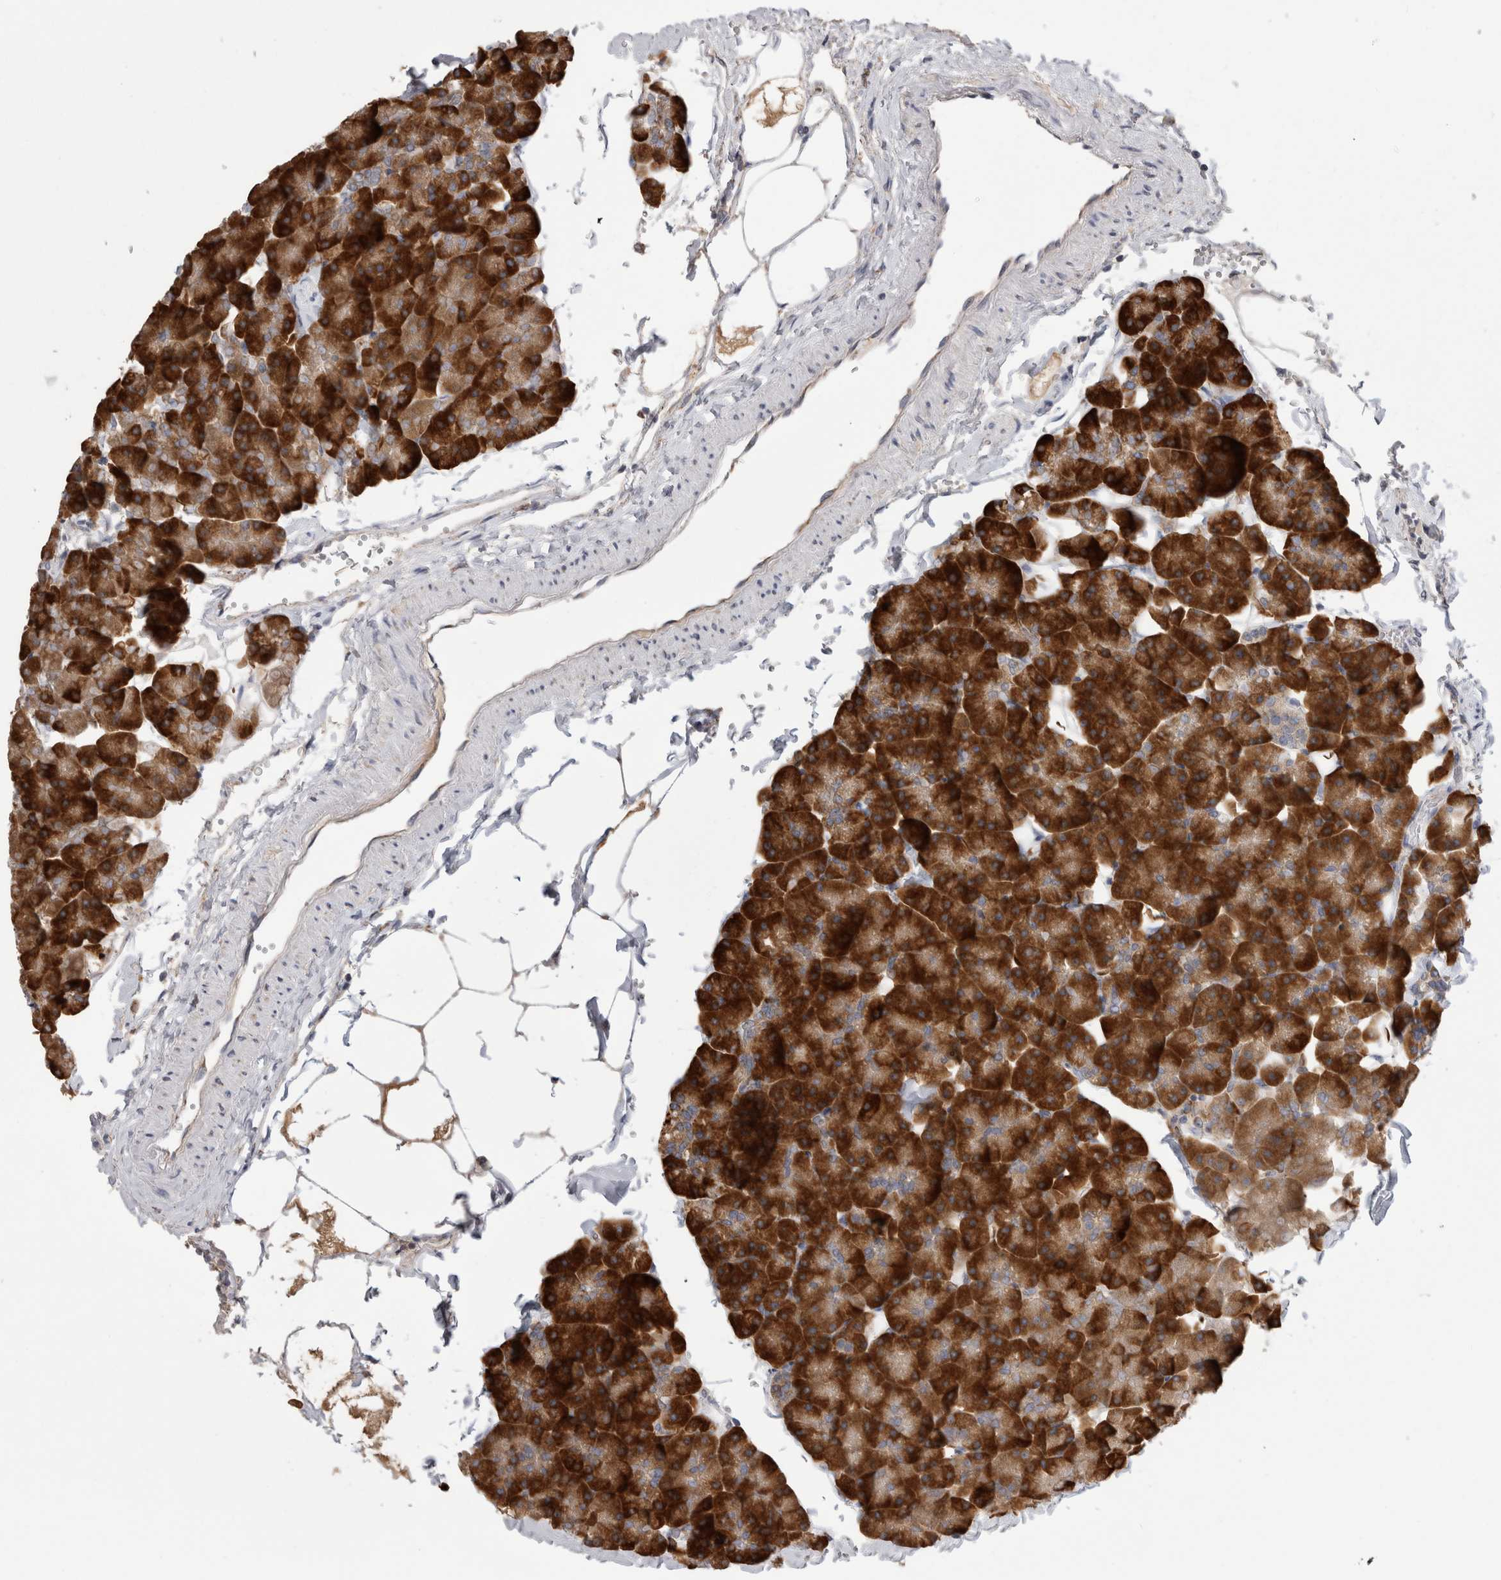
{"staining": {"intensity": "strong", "quantity": ">75%", "location": "cytoplasmic/membranous"}, "tissue": "pancreas", "cell_type": "Exocrine glandular cells", "image_type": "normal", "snomed": [{"axis": "morphology", "description": "Normal tissue, NOS"}, {"axis": "topography", "description": "Pancreas"}], "caption": "Immunohistochemistry staining of unremarkable pancreas, which demonstrates high levels of strong cytoplasmic/membranous expression in about >75% of exocrine glandular cells indicating strong cytoplasmic/membranous protein positivity. The staining was performed using DAB (brown) for protein detection and nuclei were counterstained in hematoxylin (blue).", "gene": "ZNF341", "patient": {"sex": "male", "age": 35}}